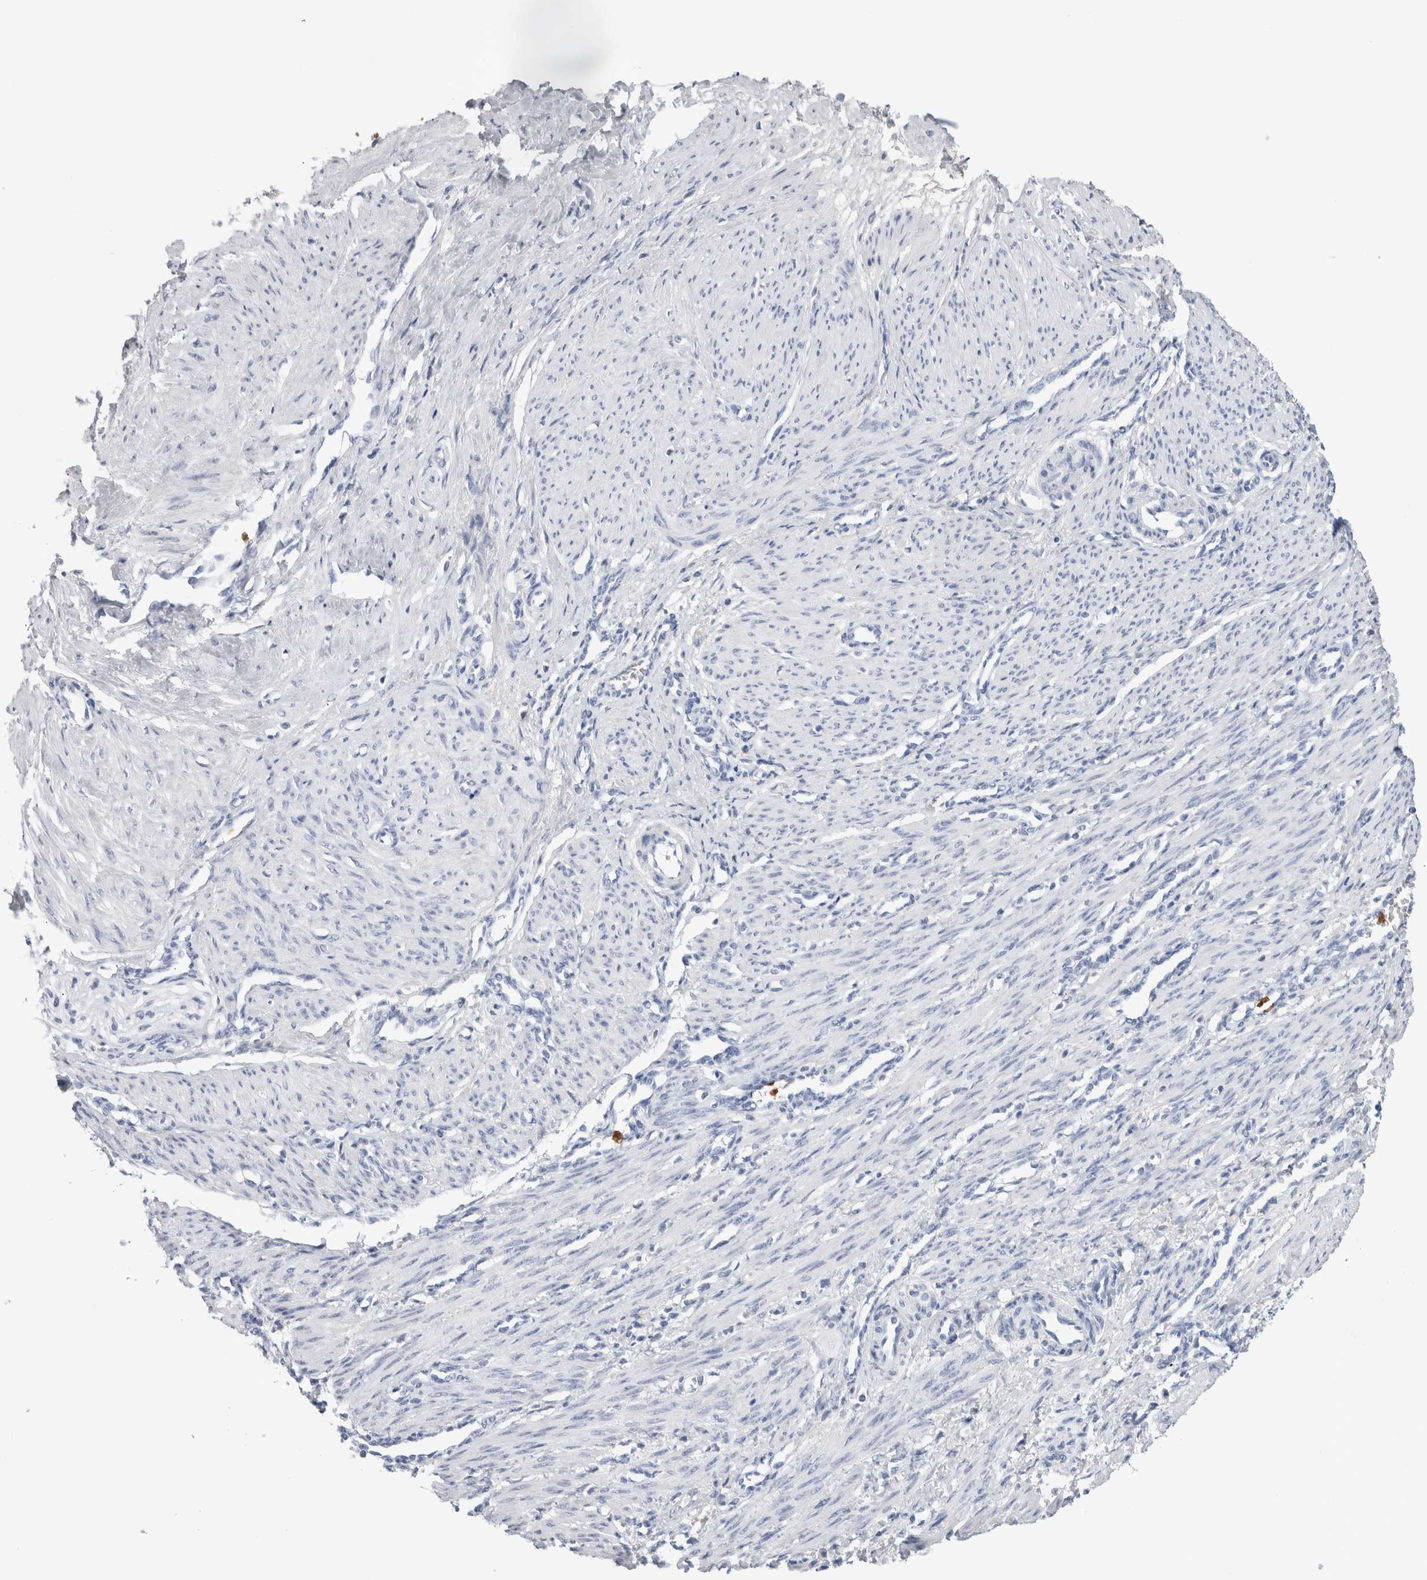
{"staining": {"intensity": "negative", "quantity": "none", "location": "none"}, "tissue": "smooth muscle", "cell_type": "Smooth muscle cells", "image_type": "normal", "snomed": [{"axis": "morphology", "description": "Normal tissue, NOS"}, {"axis": "topography", "description": "Endometrium"}], "caption": "A micrograph of smooth muscle stained for a protein displays no brown staining in smooth muscle cells.", "gene": "S100A12", "patient": {"sex": "female", "age": 33}}